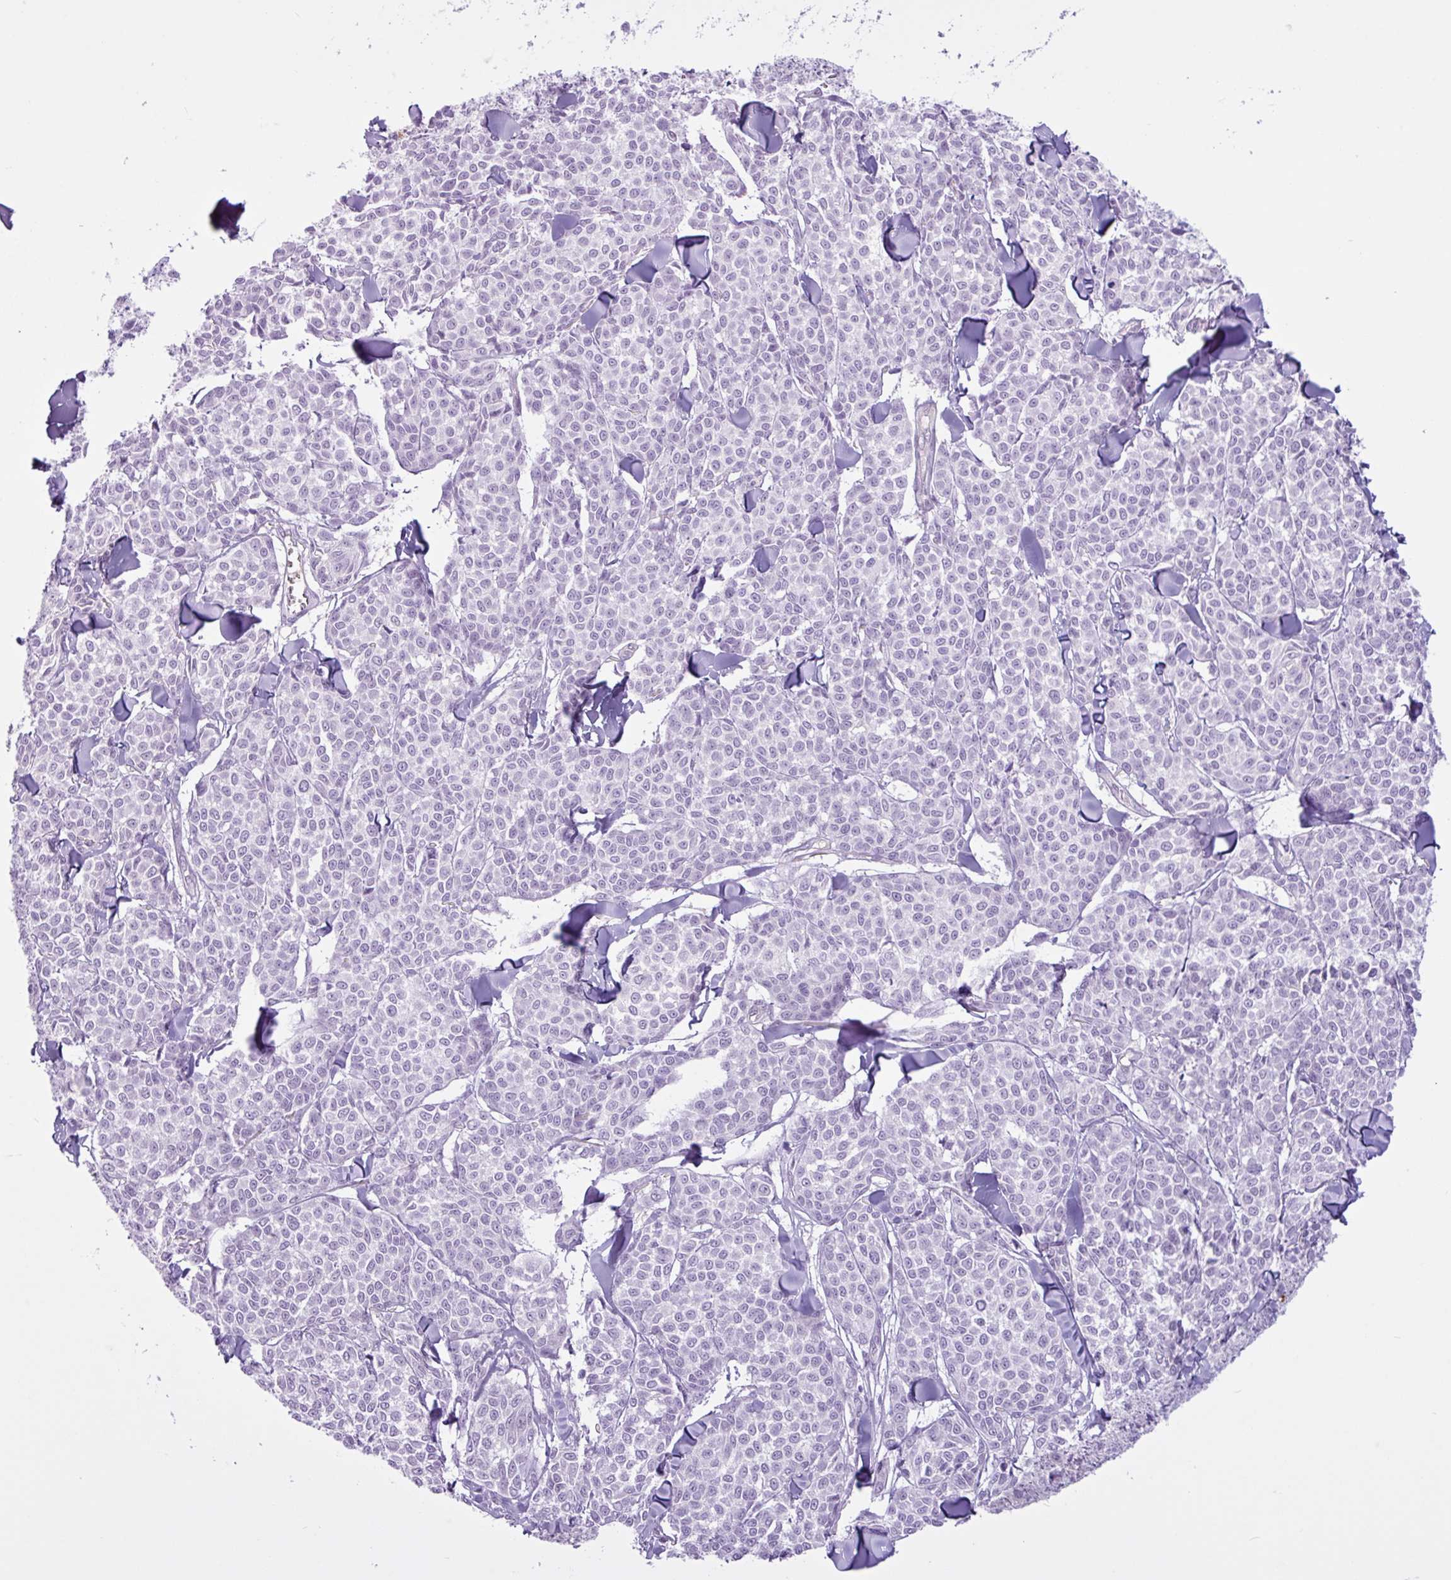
{"staining": {"intensity": "negative", "quantity": "none", "location": "none"}, "tissue": "melanoma", "cell_type": "Tumor cells", "image_type": "cancer", "snomed": [{"axis": "morphology", "description": "Malignant melanoma, NOS"}, {"axis": "topography", "description": "Skin"}], "caption": "Protein analysis of melanoma shows no significant positivity in tumor cells. (Stains: DAB (3,3'-diaminobenzidine) immunohistochemistry with hematoxylin counter stain, Microscopy: brightfield microscopy at high magnification).", "gene": "TMEM178A", "patient": {"sex": "male", "age": 46}}